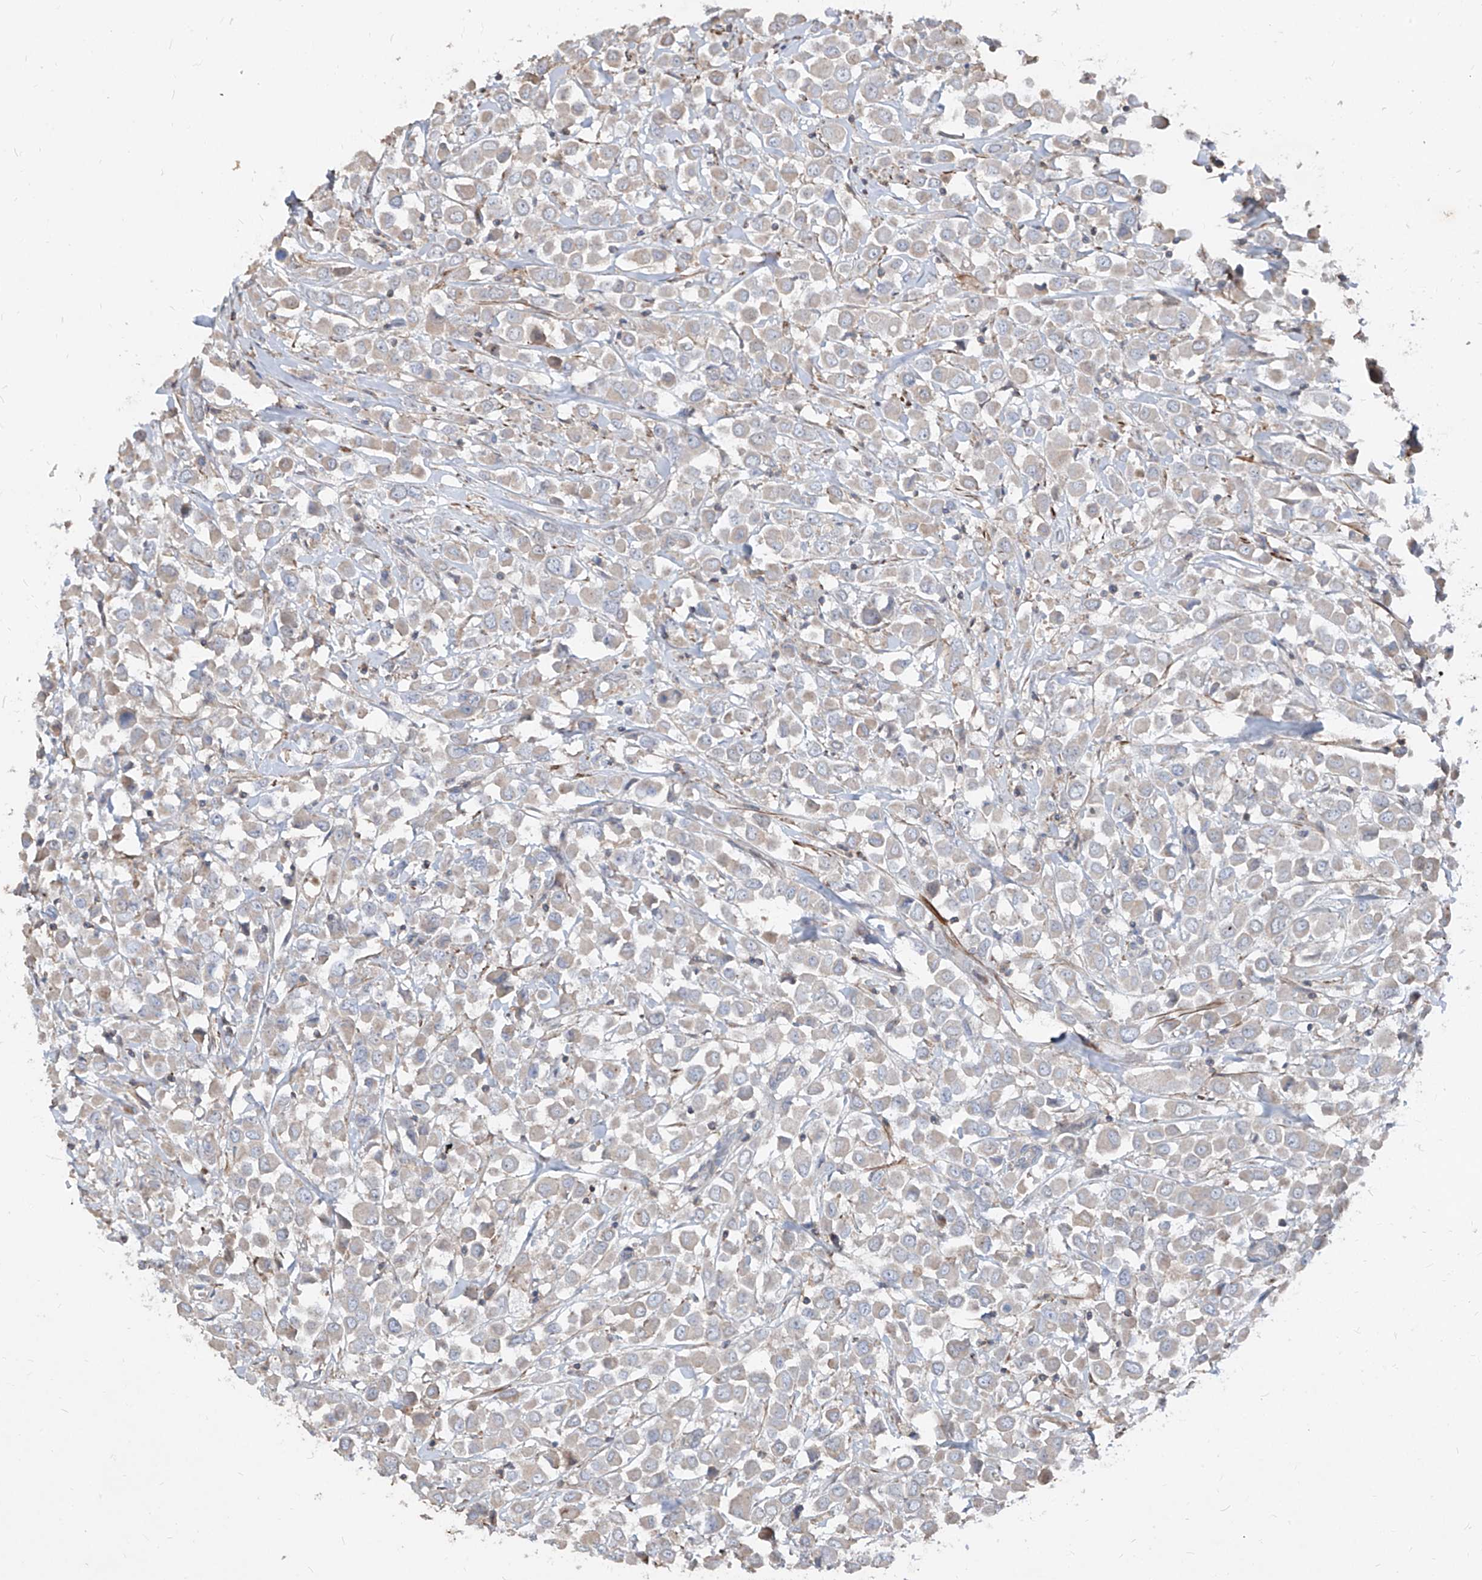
{"staining": {"intensity": "negative", "quantity": "none", "location": "none"}, "tissue": "breast cancer", "cell_type": "Tumor cells", "image_type": "cancer", "snomed": [{"axis": "morphology", "description": "Duct carcinoma"}, {"axis": "topography", "description": "Breast"}], "caption": "This is an immunohistochemistry histopathology image of breast cancer. There is no expression in tumor cells.", "gene": "UFD1", "patient": {"sex": "female", "age": 61}}